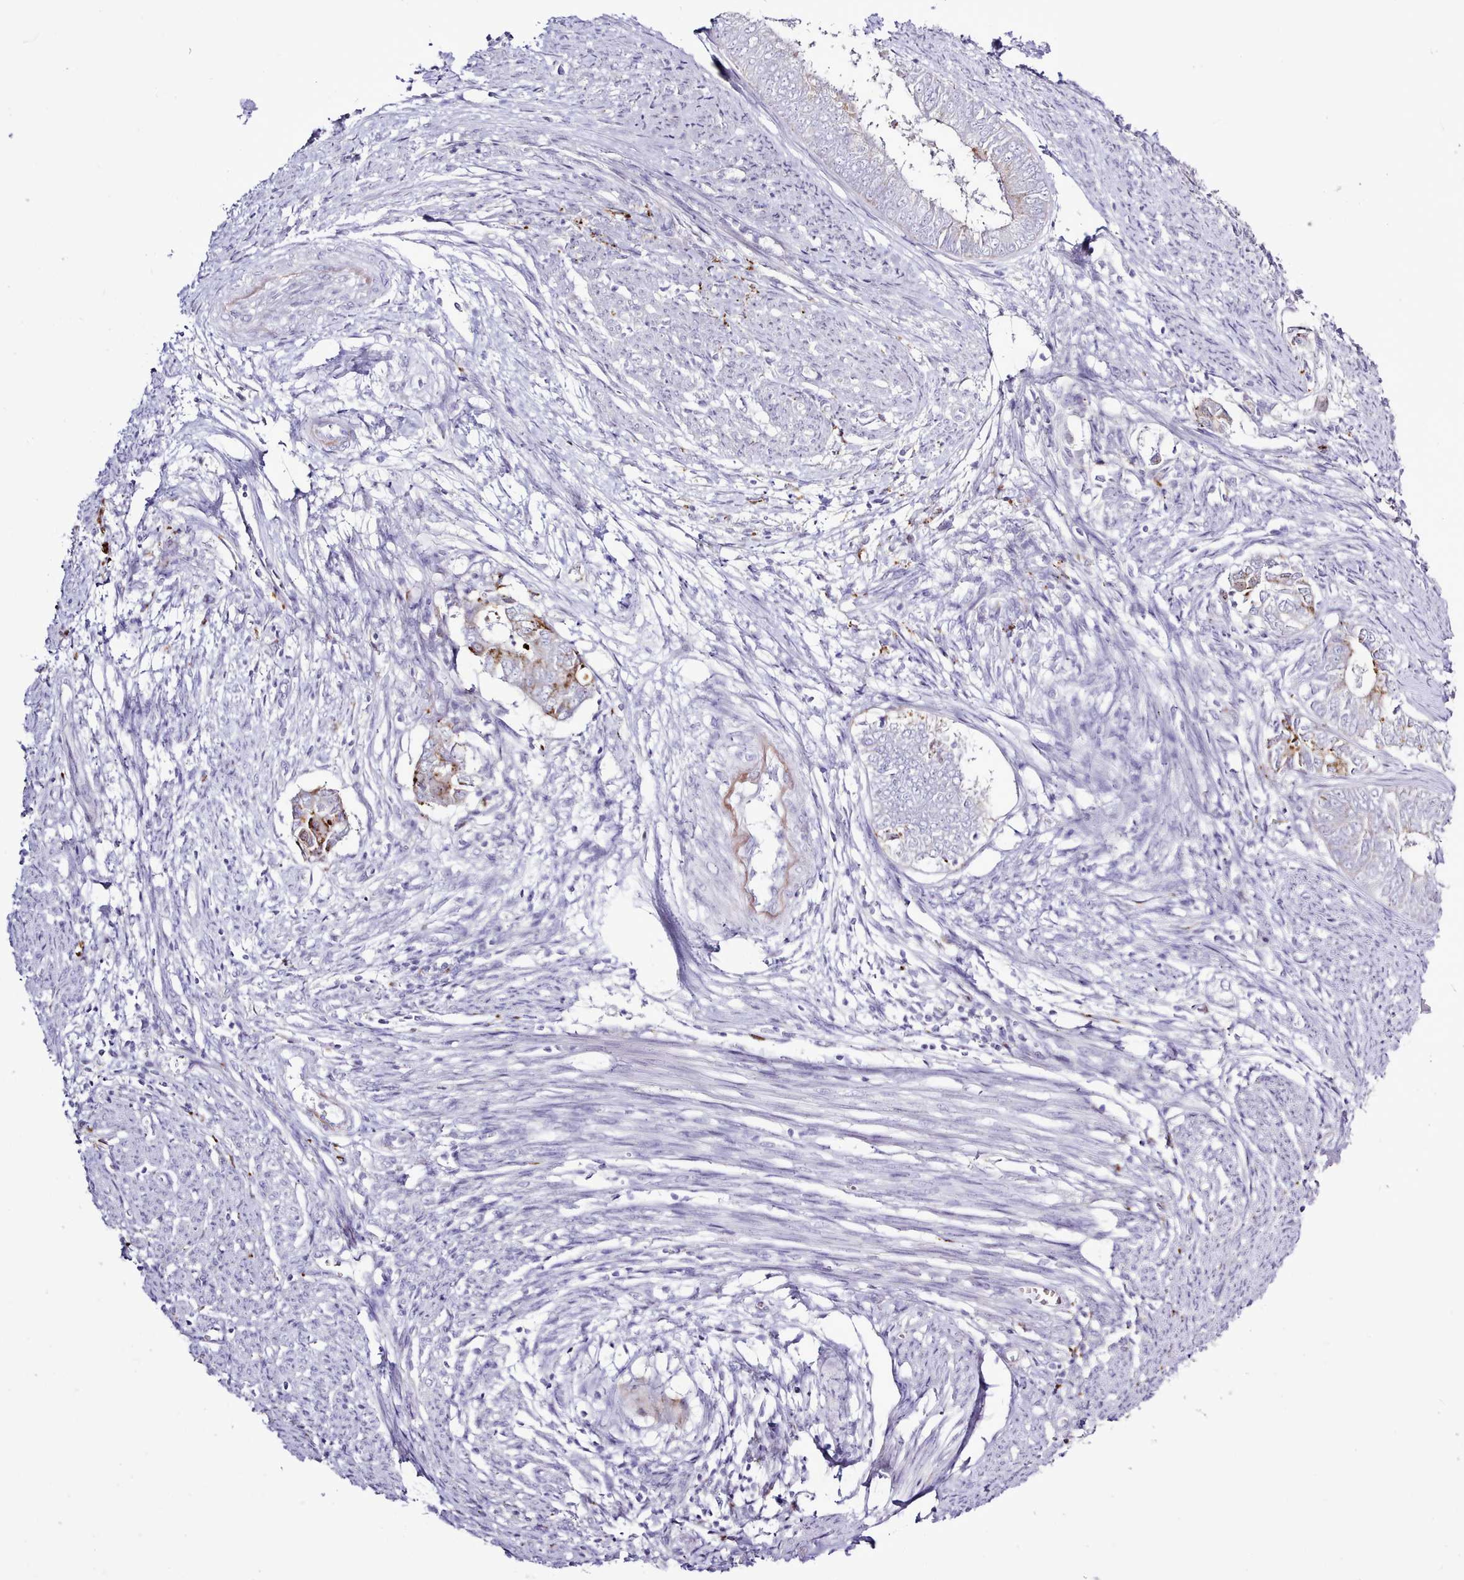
{"staining": {"intensity": "moderate", "quantity": "<25%", "location": "cytoplasmic/membranous"}, "tissue": "endometrial cancer", "cell_type": "Tumor cells", "image_type": "cancer", "snomed": [{"axis": "morphology", "description": "Adenocarcinoma, NOS"}, {"axis": "topography", "description": "Endometrium"}], "caption": "Protein staining of endometrial cancer (adenocarcinoma) tissue displays moderate cytoplasmic/membranous positivity in about <25% of tumor cells. Ihc stains the protein of interest in brown and the nuclei are stained blue.", "gene": "SRD5A1", "patient": {"sex": "female", "age": 62}}